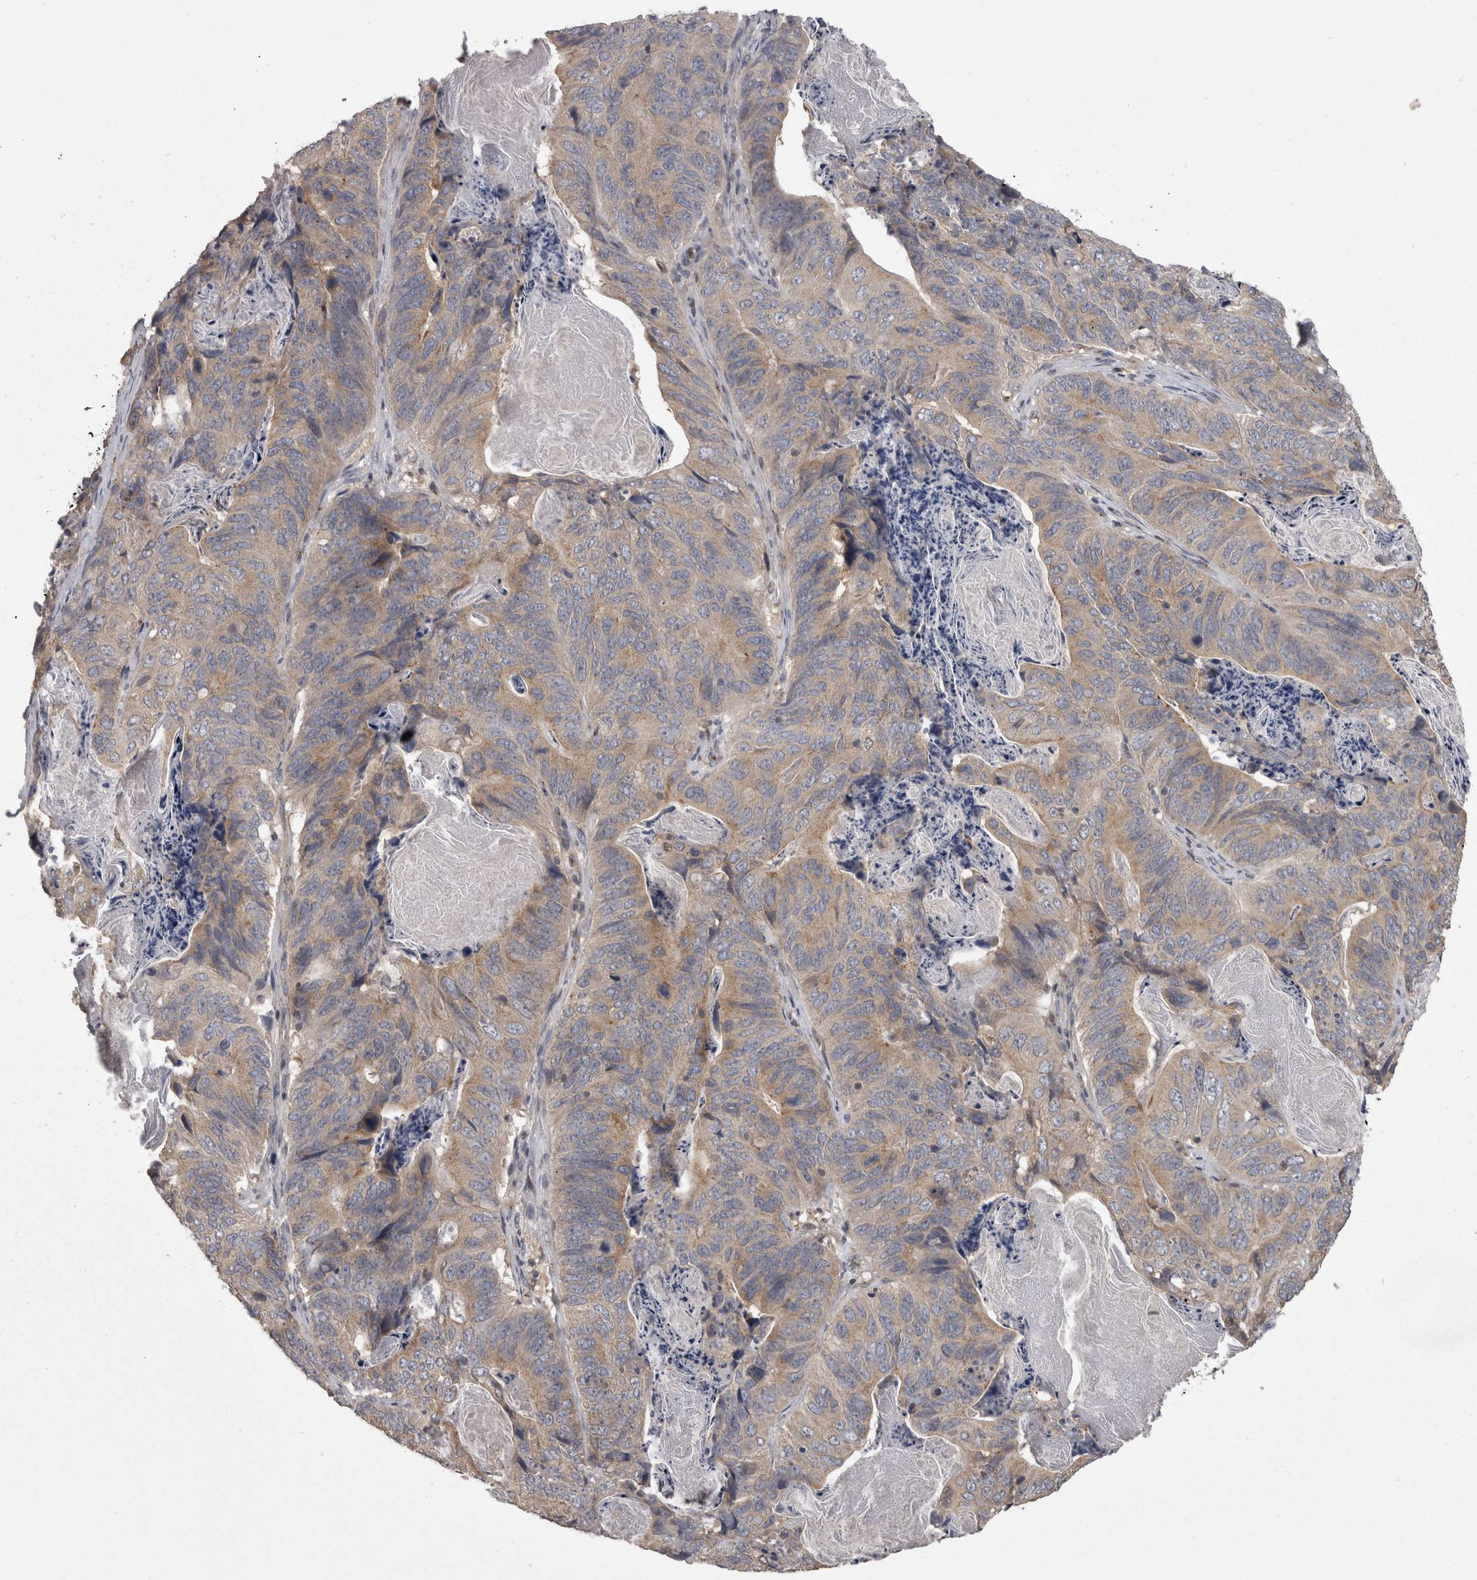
{"staining": {"intensity": "weak", "quantity": ">75%", "location": "cytoplasmic/membranous"}, "tissue": "stomach cancer", "cell_type": "Tumor cells", "image_type": "cancer", "snomed": [{"axis": "morphology", "description": "Normal tissue, NOS"}, {"axis": "morphology", "description": "Adenocarcinoma, NOS"}, {"axis": "topography", "description": "Stomach"}], "caption": "The photomicrograph demonstrates a brown stain indicating the presence of a protein in the cytoplasmic/membranous of tumor cells in stomach cancer.", "gene": "PCM1", "patient": {"sex": "female", "age": 89}}